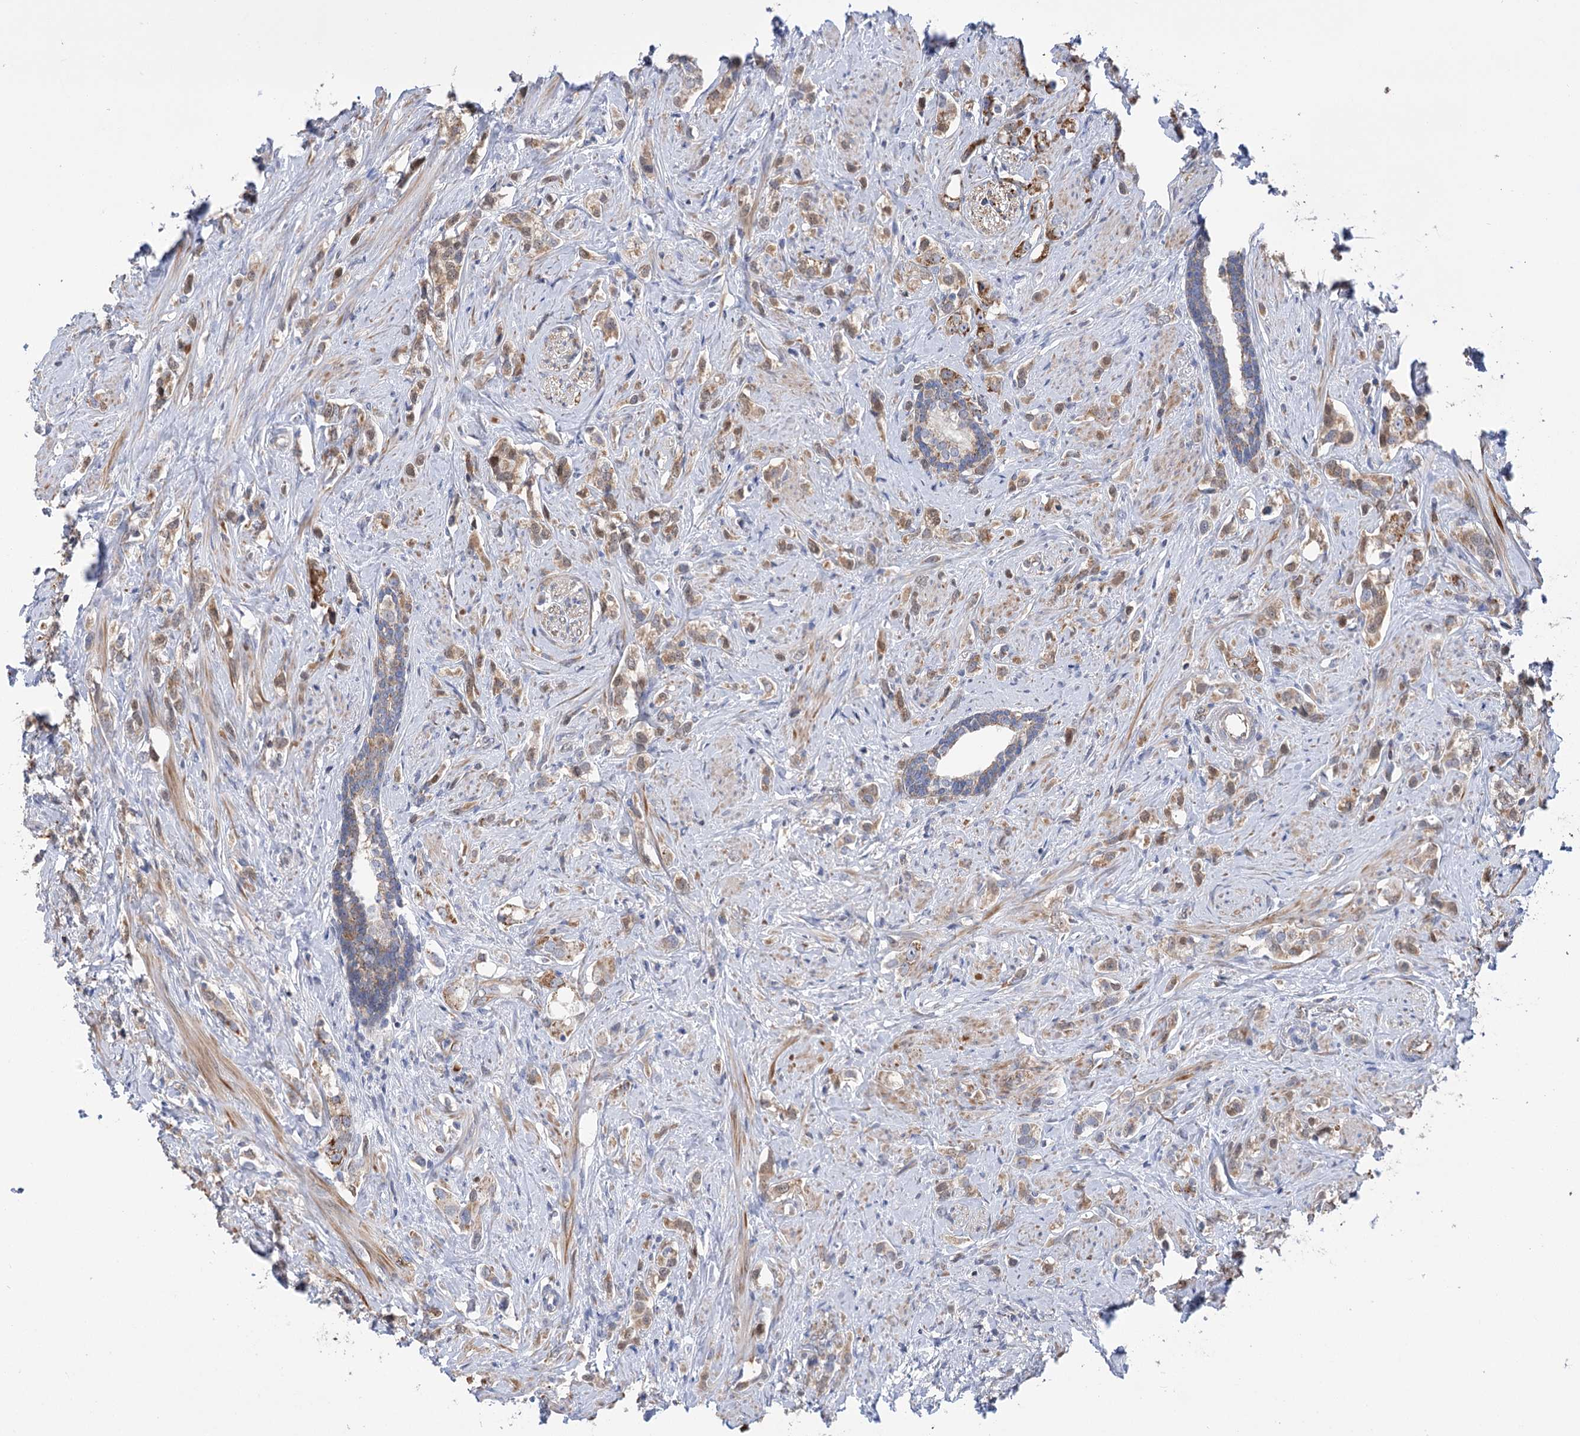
{"staining": {"intensity": "moderate", "quantity": ">75%", "location": "cytoplasmic/membranous"}, "tissue": "prostate cancer", "cell_type": "Tumor cells", "image_type": "cancer", "snomed": [{"axis": "morphology", "description": "Adenocarcinoma, High grade"}, {"axis": "topography", "description": "Prostate"}], "caption": "Prostate cancer (adenocarcinoma (high-grade)) was stained to show a protein in brown. There is medium levels of moderate cytoplasmic/membranous positivity in approximately >75% of tumor cells.", "gene": "ECHDC3", "patient": {"sex": "male", "age": 63}}